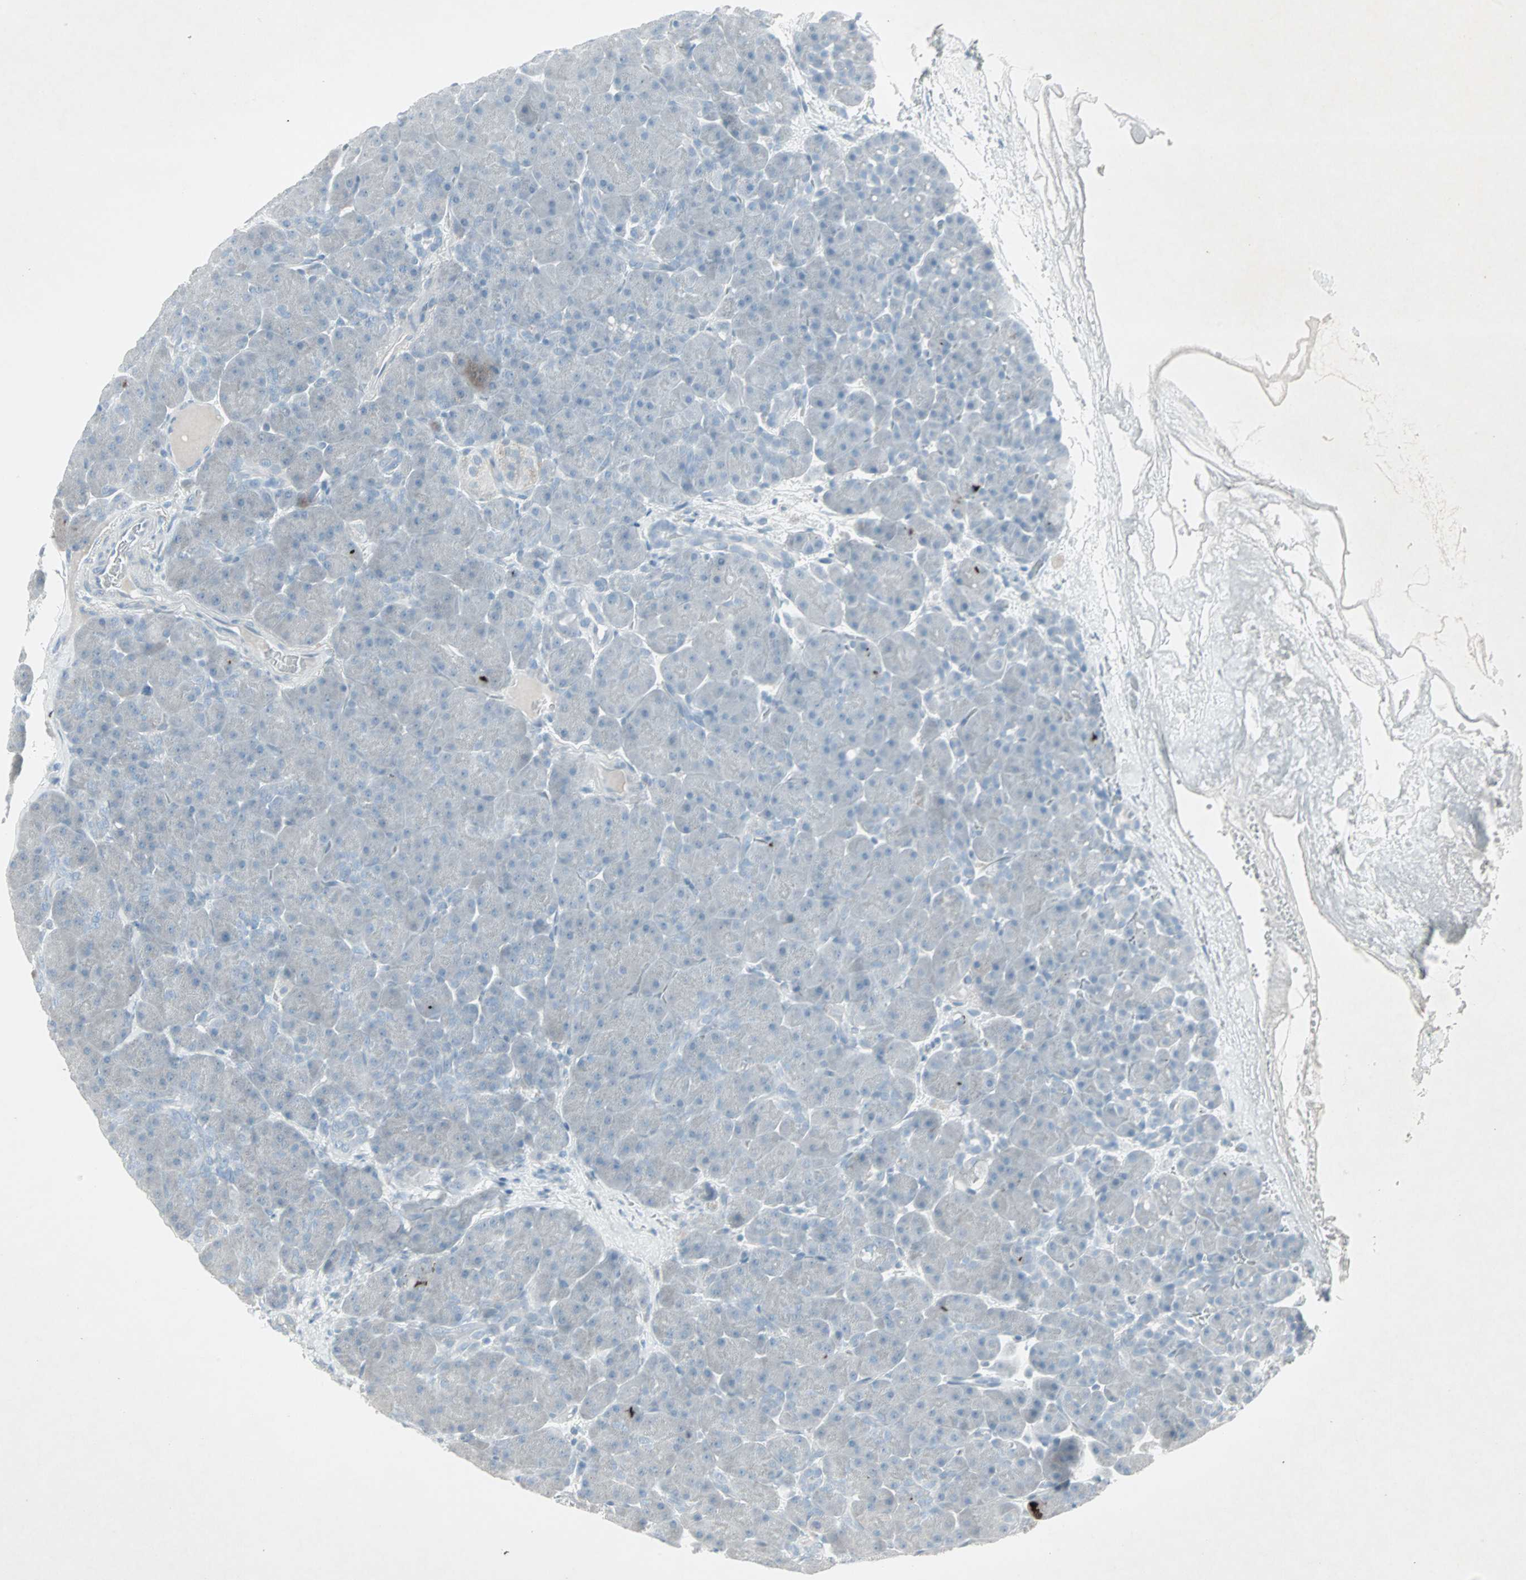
{"staining": {"intensity": "negative", "quantity": "none", "location": "none"}, "tissue": "pancreas", "cell_type": "Exocrine glandular cells", "image_type": "normal", "snomed": [{"axis": "morphology", "description": "Normal tissue, NOS"}, {"axis": "topography", "description": "Pancreas"}], "caption": "IHC micrograph of normal pancreas: pancreas stained with DAB (3,3'-diaminobenzidine) shows no significant protein staining in exocrine glandular cells.", "gene": "LANCL3", "patient": {"sex": "male", "age": 66}}